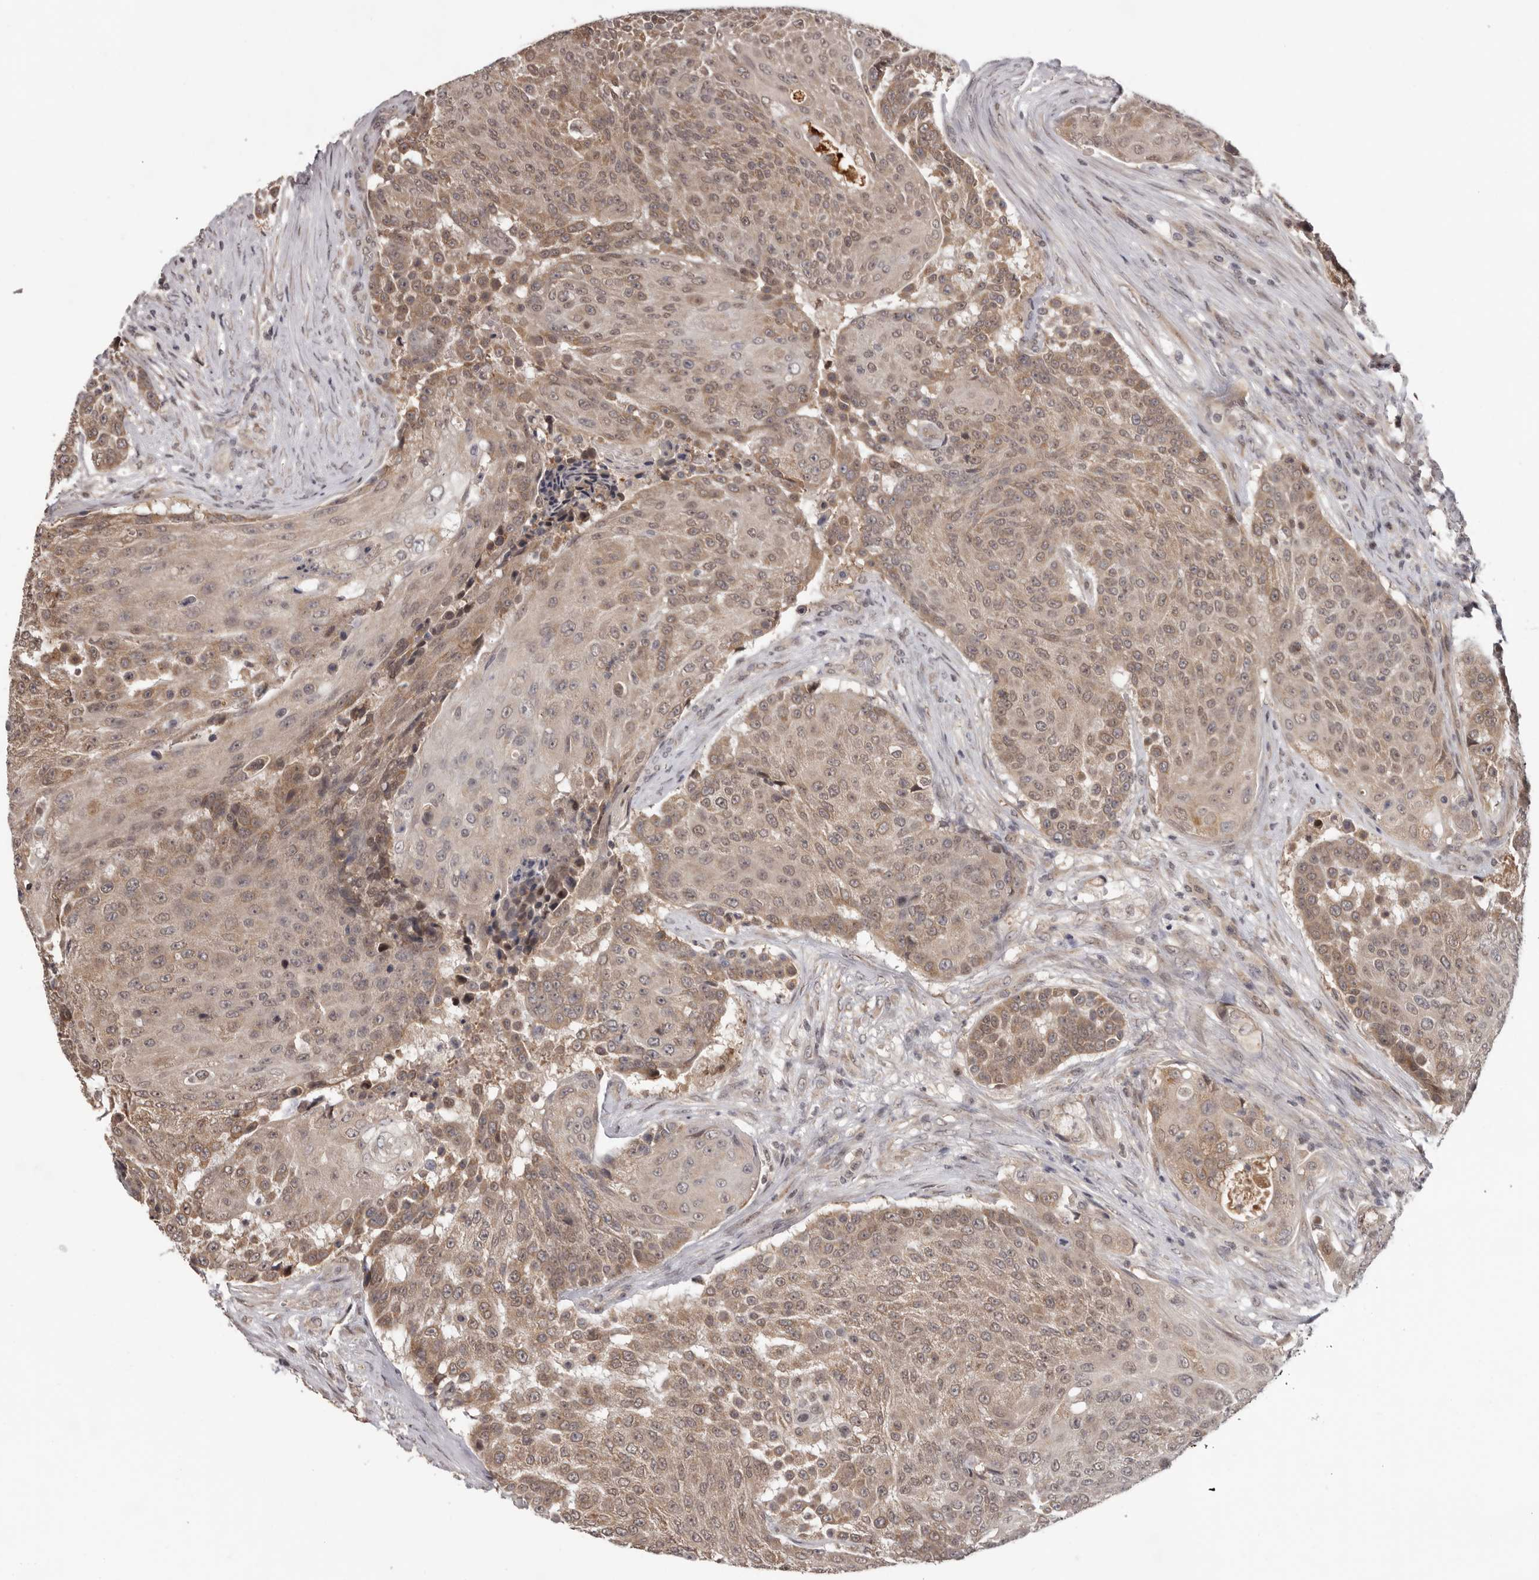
{"staining": {"intensity": "weak", "quantity": ">75%", "location": "cytoplasmic/membranous,nuclear"}, "tissue": "urothelial cancer", "cell_type": "Tumor cells", "image_type": "cancer", "snomed": [{"axis": "morphology", "description": "Urothelial carcinoma, High grade"}, {"axis": "topography", "description": "Urinary bladder"}], "caption": "Protein staining displays weak cytoplasmic/membranous and nuclear expression in about >75% of tumor cells in urothelial carcinoma (high-grade).", "gene": "TBX5", "patient": {"sex": "female", "age": 63}}